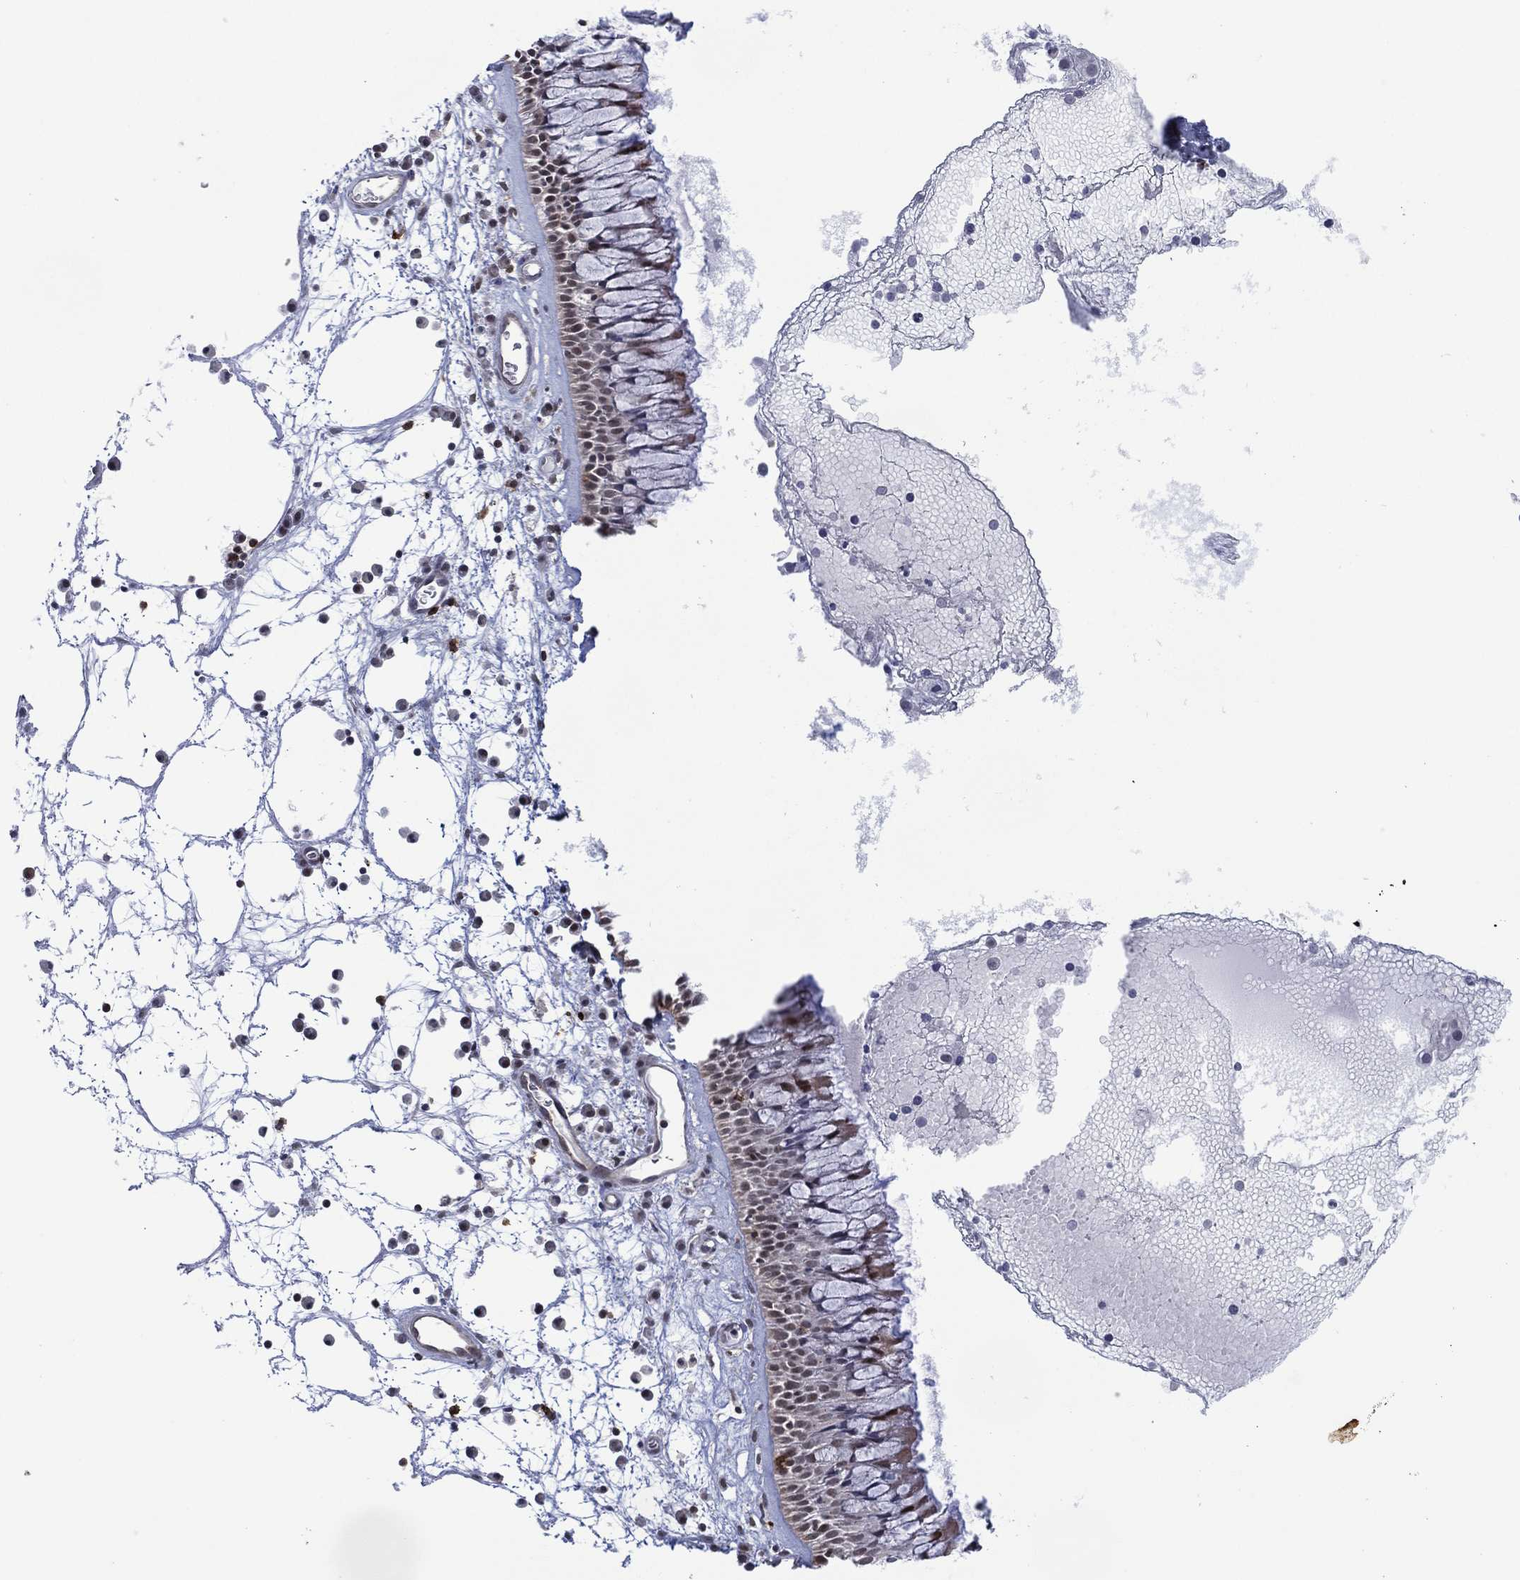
{"staining": {"intensity": "moderate", "quantity": "25%-75%", "location": "cytoplasmic/membranous,nuclear"}, "tissue": "nasopharynx", "cell_type": "Respiratory epithelial cells", "image_type": "normal", "snomed": [{"axis": "morphology", "description": "Normal tissue, NOS"}, {"axis": "topography", "description": "Nasopharynx"}], "caption": "Immunohistochemistry (DAB (3,3'-diaminobenzidine)) staining of normal nasopharynx reveals moderate cytoplasmic/membranous,nuclear protein expression in about 25%-75% of respiratory epithelial cells.", "gene": "DPP4", "patient": {"sex": "male", "age": 69}}